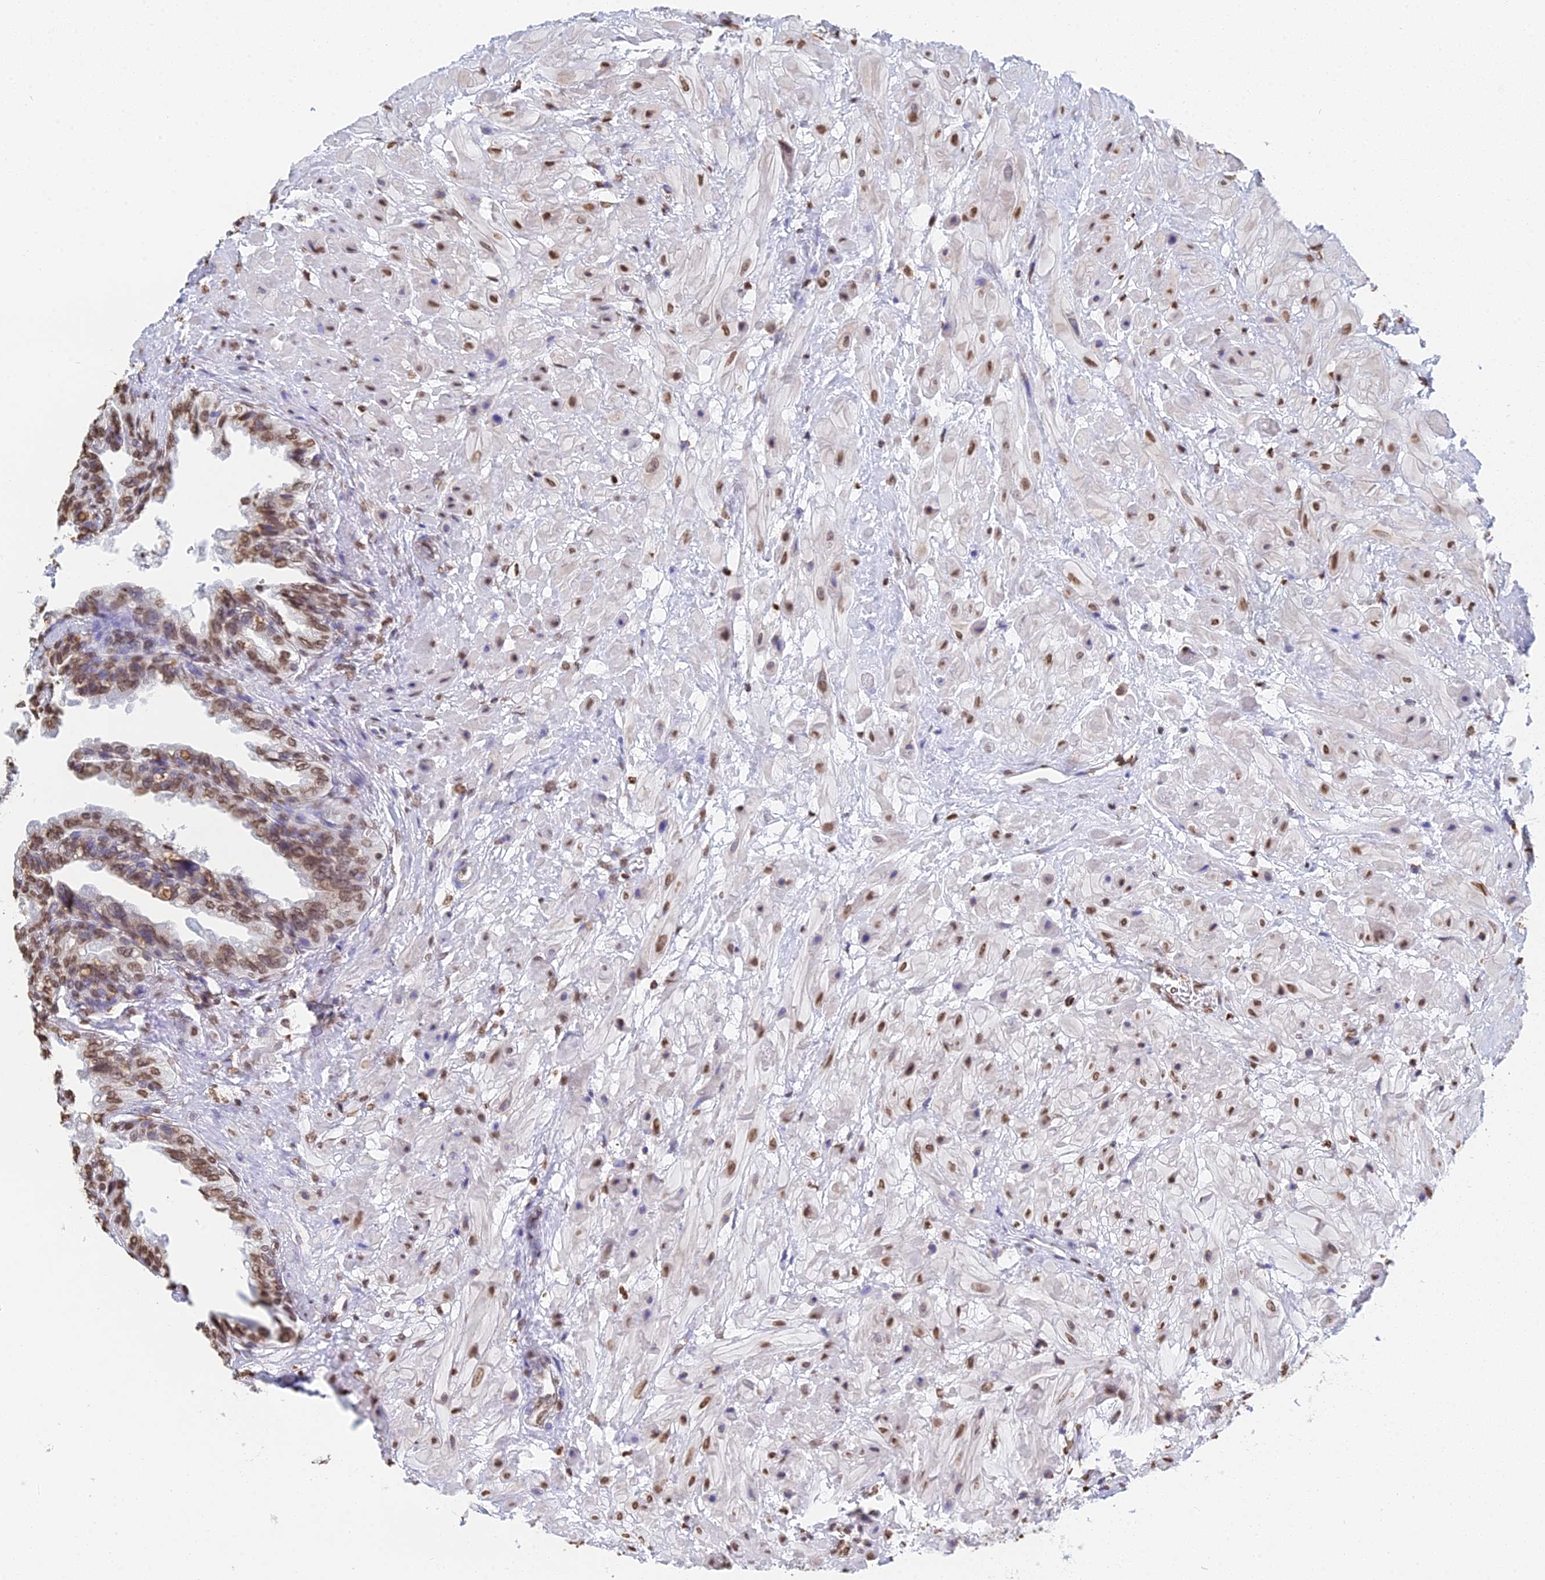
{"staining": {"intensity": "moderate", "quantity": ">75%", "location": "nuclear"}, "tissue": "seminal vesicle", "cell_type": "Glandular cells", "image_type": "normal", "snomed": [{"axis": "morphology", "description": "Normal tissue, NOS"}, {"axis": "topography", "description": "Seminal veicle"}, {"axis": "topography", "description": "Peripheral nerve tissue"}], "caption": "Immunohistochemistry (DAB) staining of normal human seminal vesicle demonstrates moderate nuclear protein staining in approximately >75% of glandular cells.", "gene": "GBP3", "patient": {"sex": "male", "age": 60}}